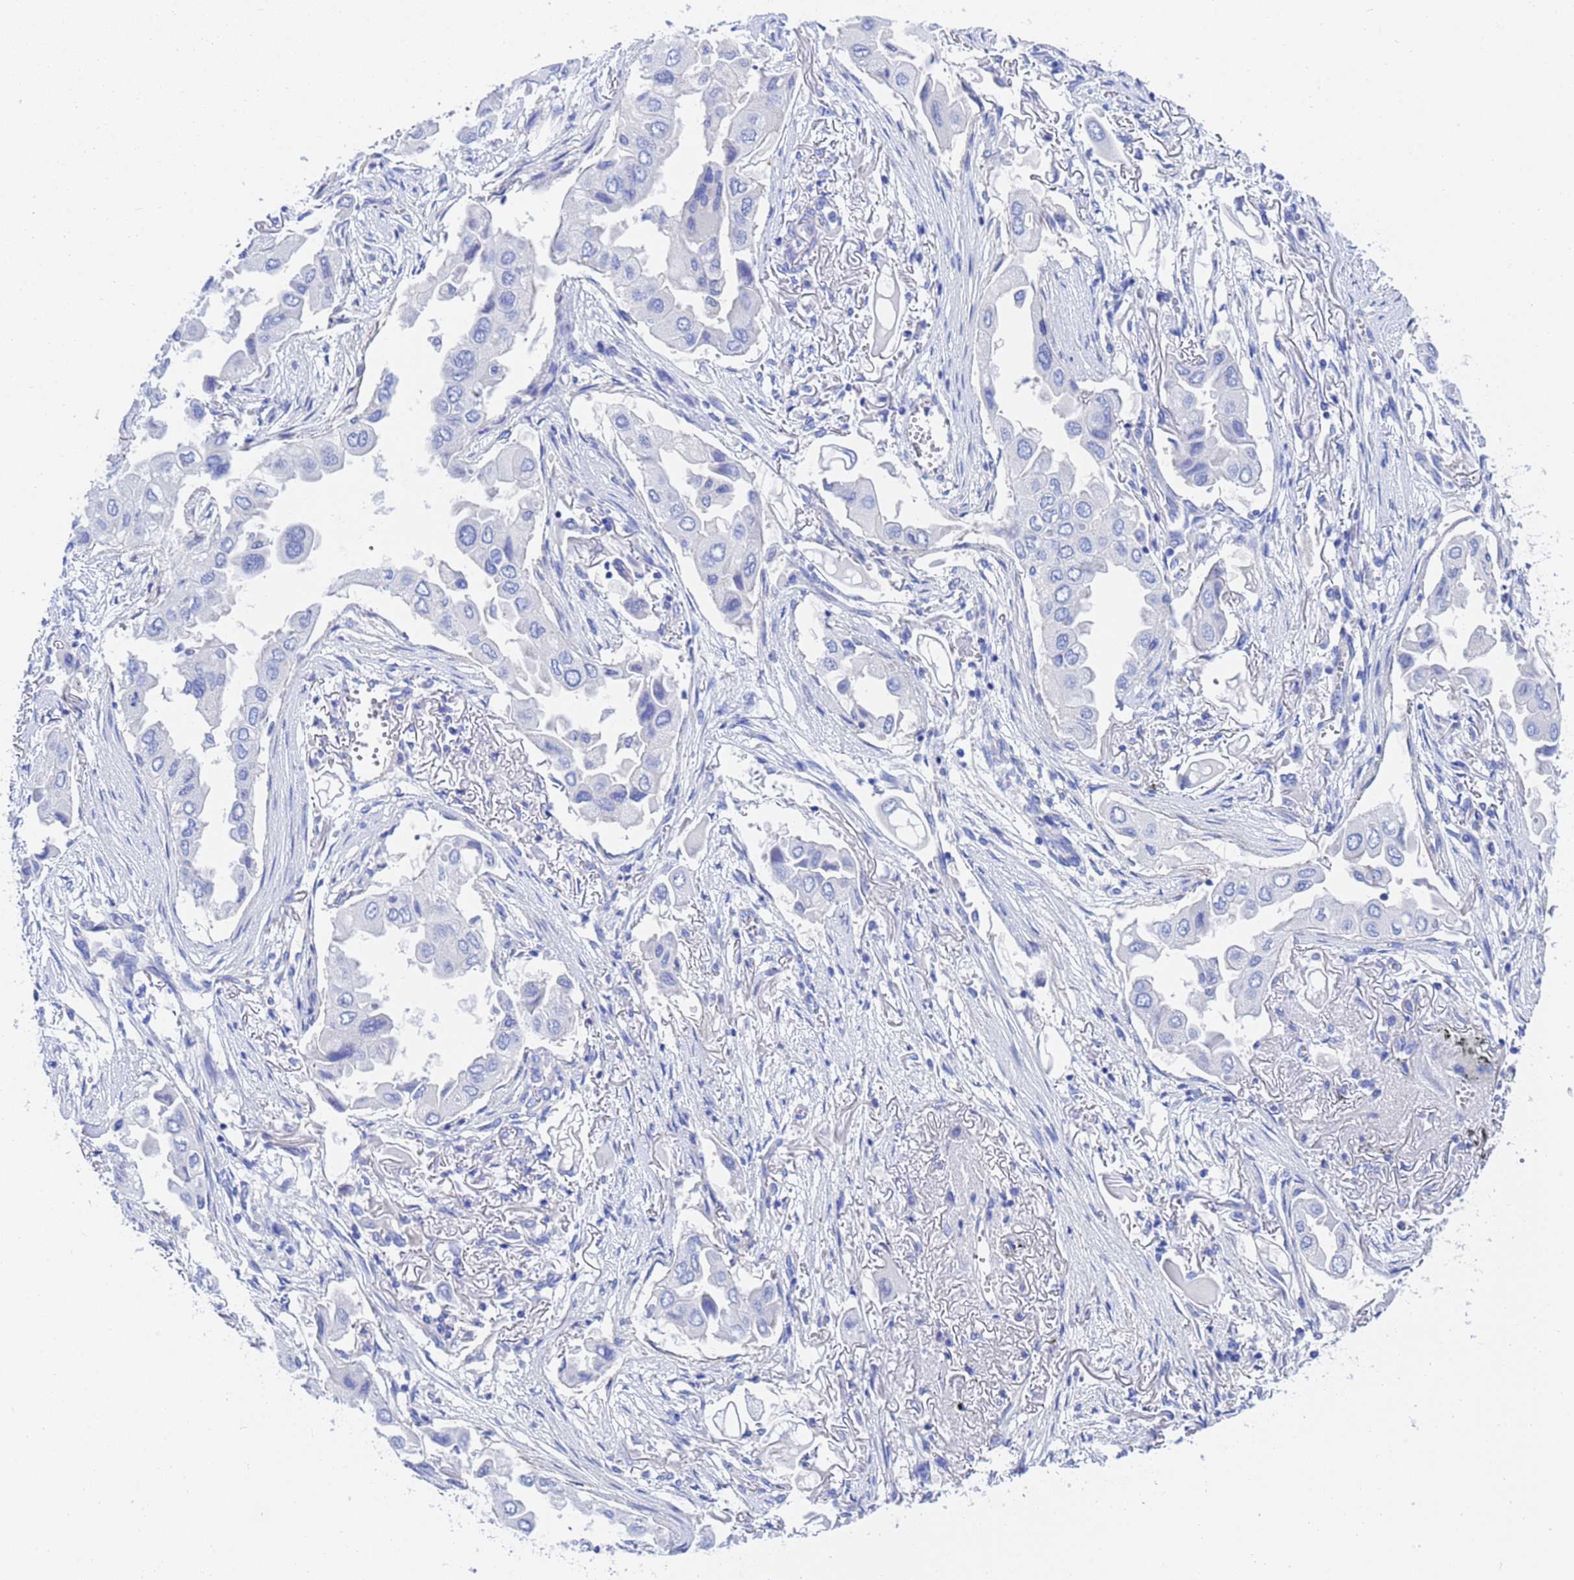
{"staining": {"intensity": "negative", "quantity": "none", "location": "none"}, "tissue": "lung cancer", "cell_type": "Tumor cells", "image_type": "cancer", "snomed": [{"axis": "morphology", "description": "Adenocarcinoma, NOS"}, {"axis": "topography", "description": "Lung"}], "caption": "This is an IHC micrograph of adenocarcinoma (lung). There is no expression in tumor cells.", "gene": "CST4", "patient": {"sex": "female", "age": 76}}